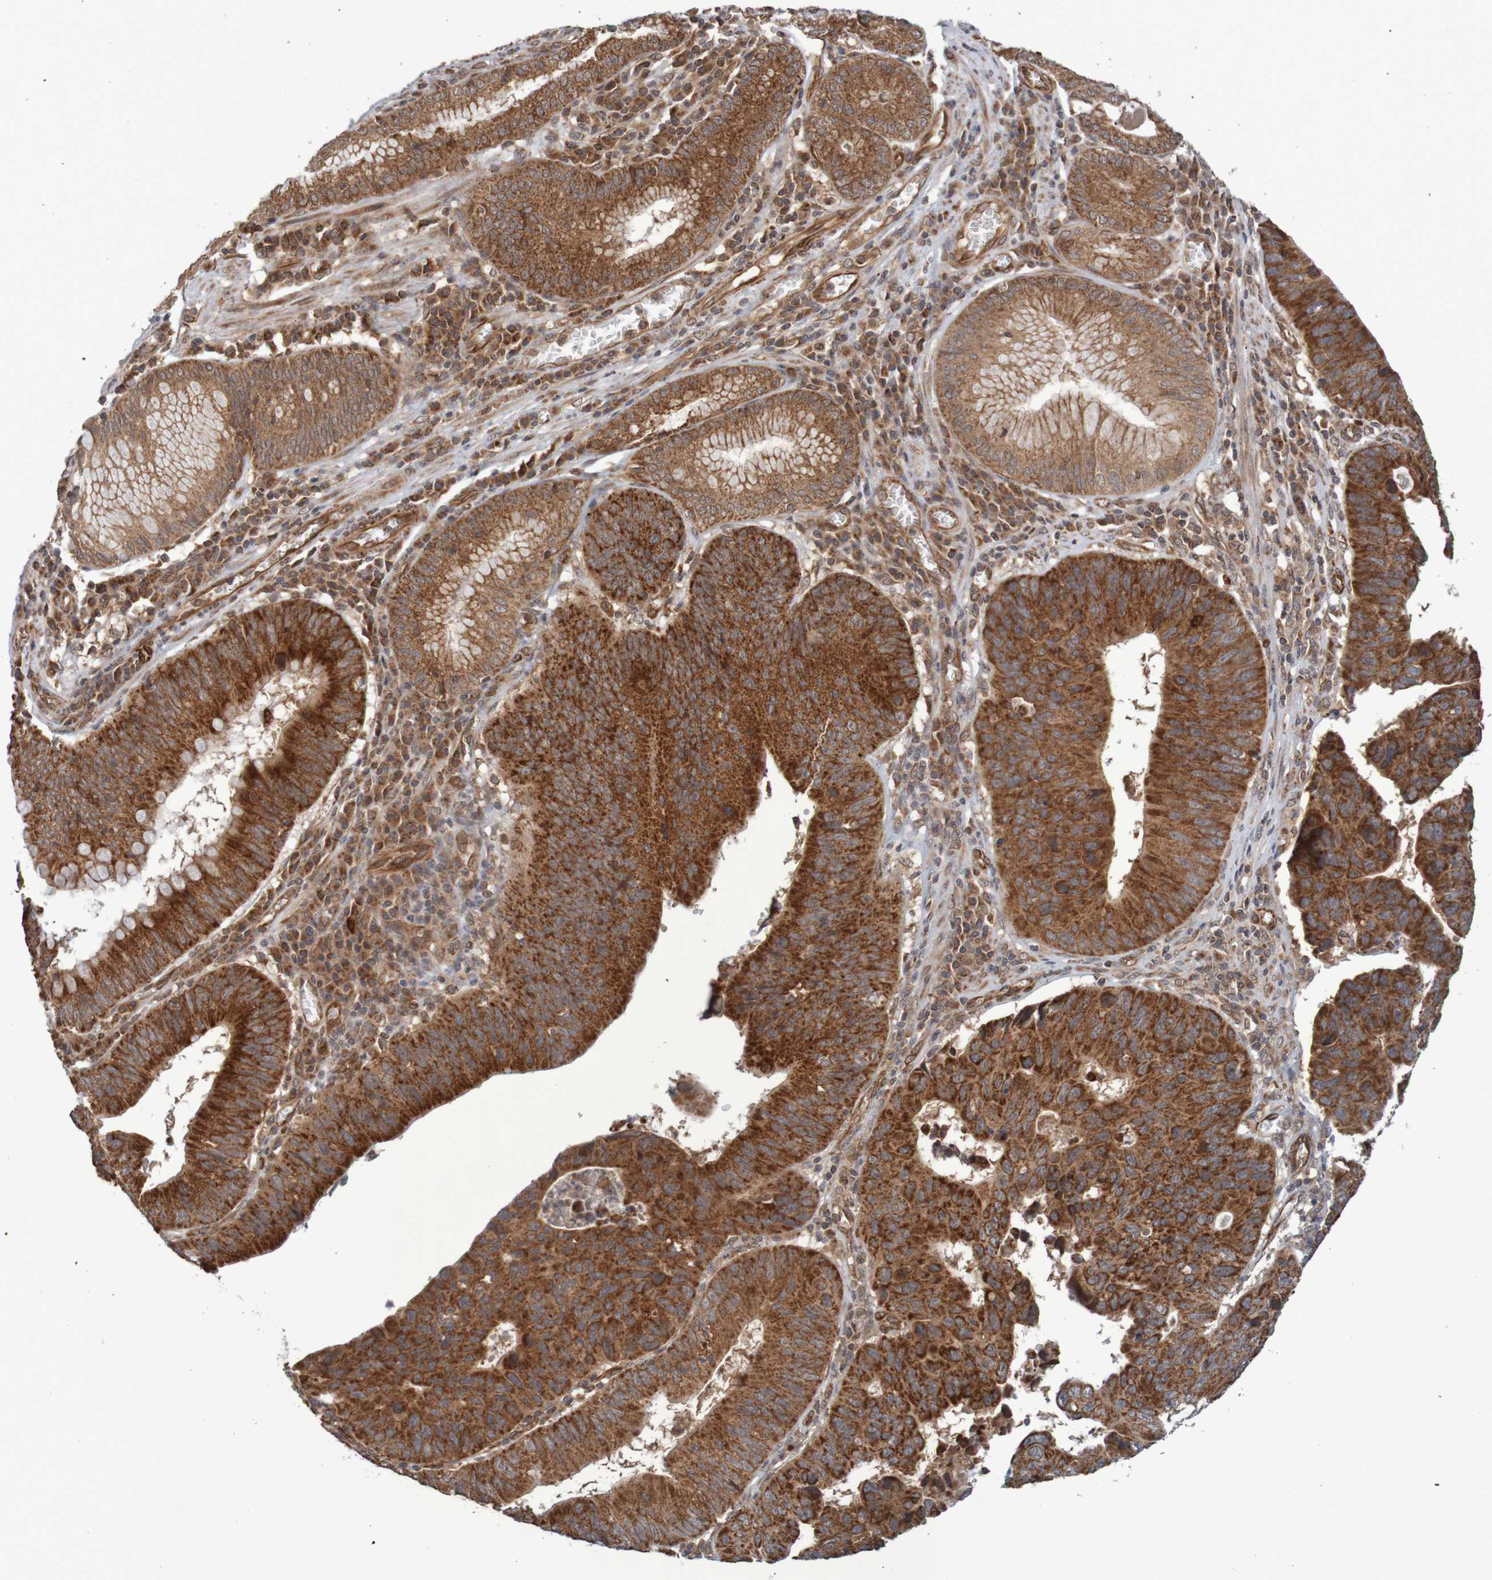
{"staining": {"intensity": "strong", "quantity": ">75%", "location": "cytoplasmic/membranous"}, "tissue": "stomach cancer", "cell_type": "Tumor cells", "image_type": "cancer", "snomed": [{"axis": "morphology", "description": "Adenocarcinoma, NOS"}, {"axis": "topography", "description": "Stomach"}], "caption": "High-power microscopy captured an immunohistochemistry (IHC) image of adenocarcinoma (stomach), revealing strong cytoplasmic/membranous staining in about >75% of tumor cells.", "gene": "MRPL52", "patient": {"sex": "male", "age": 59}}